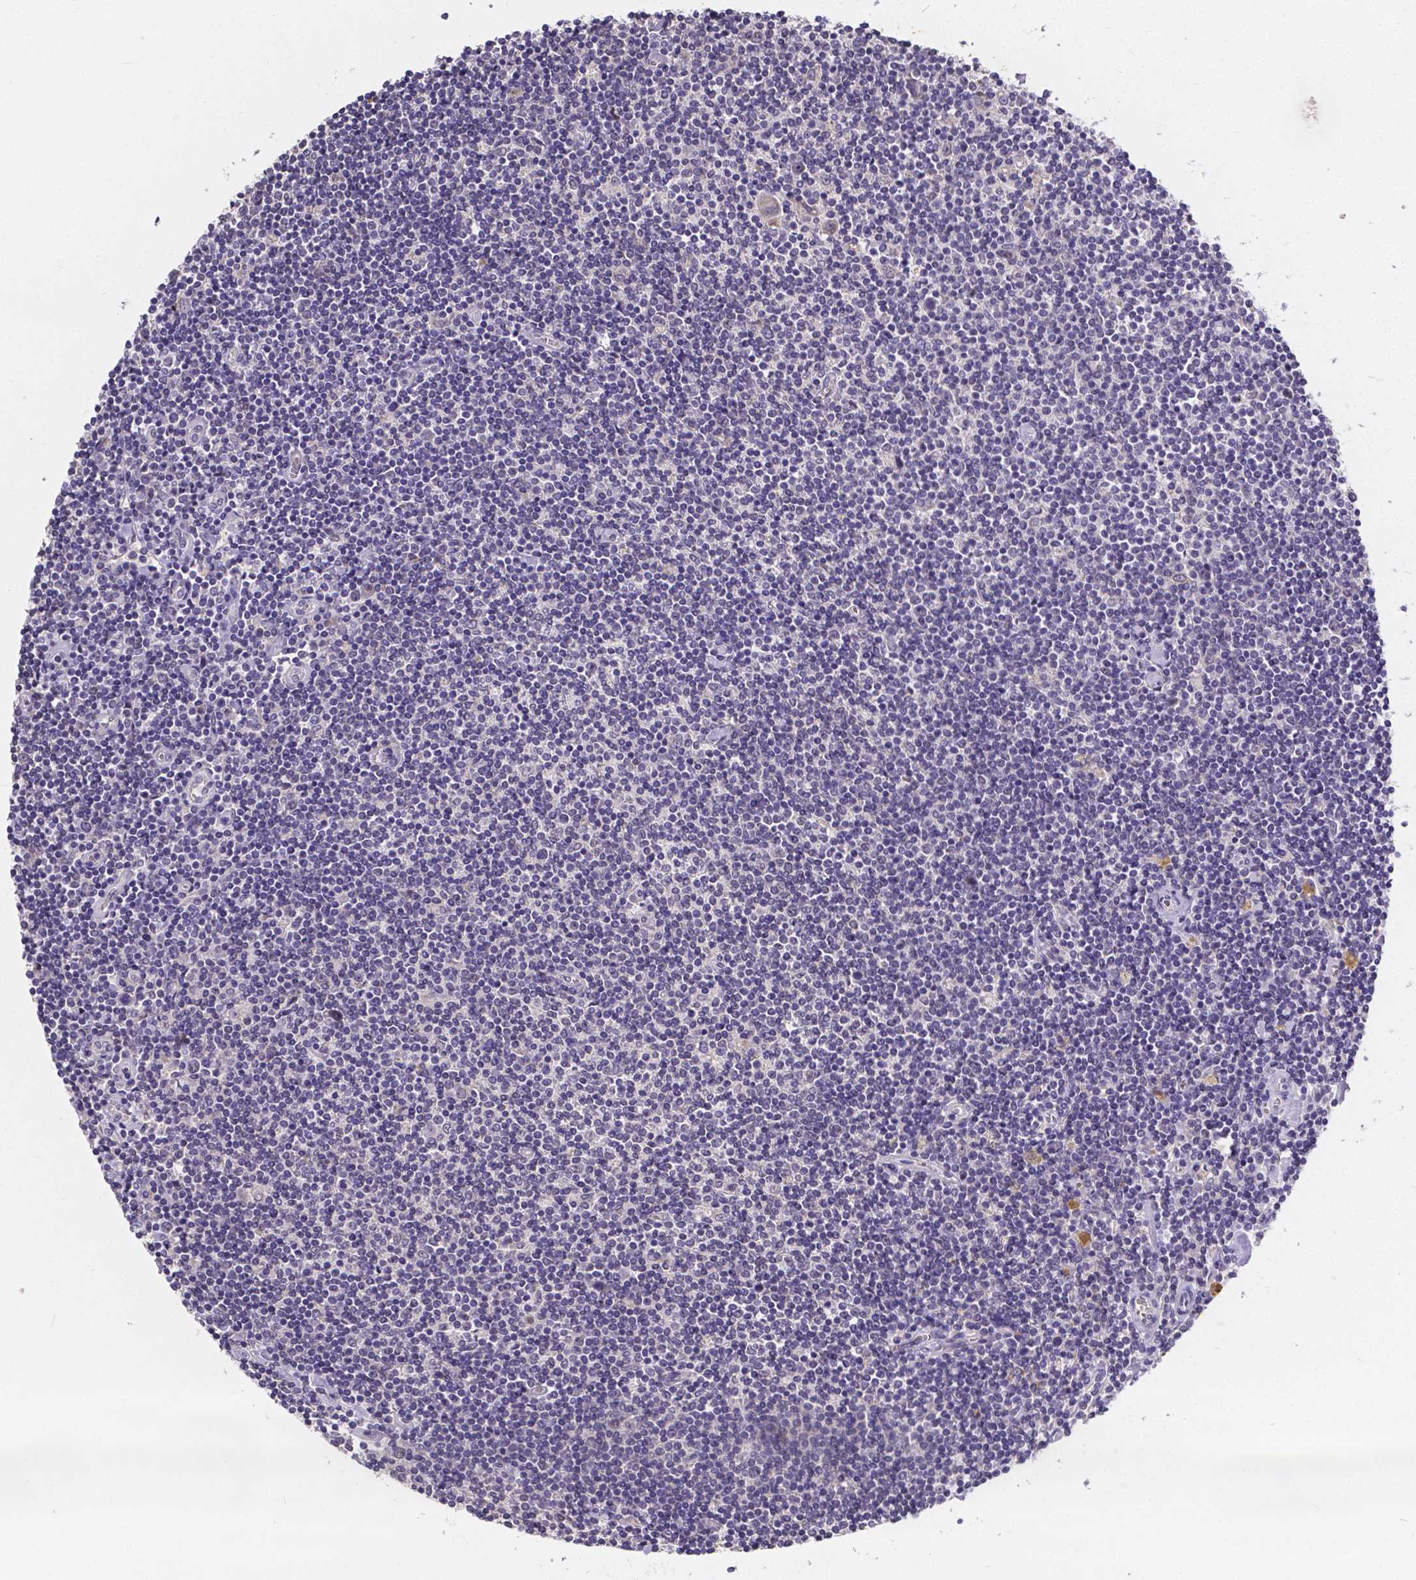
{"staining": {"intensity": "negative", "quantity": "none", "location": "none"}, "tissue": "lymphoma", "cell_type": "Tumor cells", "image_type": "cancer", "snomed": [{"axis": "morphology", "description": "Hodgkin's disease, NOS"}, {"axis": "topography", "description": "Lymph node"}], "caption": "Lymphoma stained for a protein using immunohistochemistry displays no expression tumor cells.", "gene": "CTNNA2", "patient": {"sex": "male", "age": 40}}